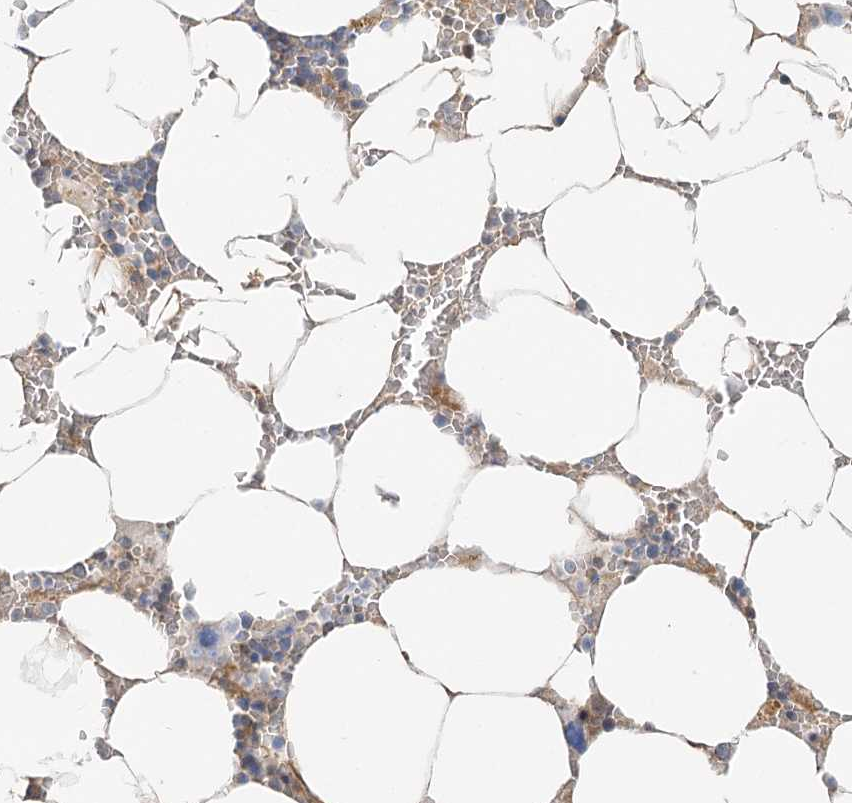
{"staining": {"intensity": "negative", "quantity": "none", "location": "none"}, "tissue": "bone marrow", "cell_type": "Hematopoietic cells", "image_type": "normal", "snomed": [{"axis": "morphology", "description": "Normal tissue, NOS"}, {"axis": "topography", "description": "Bone marrow"}], "caption": "DAB (3,3'-diaminobenzidine) immunohistochemical staining of normal bone marrow displays no significant expression in hematopoietic cells.", "gene": "GUCY2C", "patient": {"sex": "male", "age": 70}}